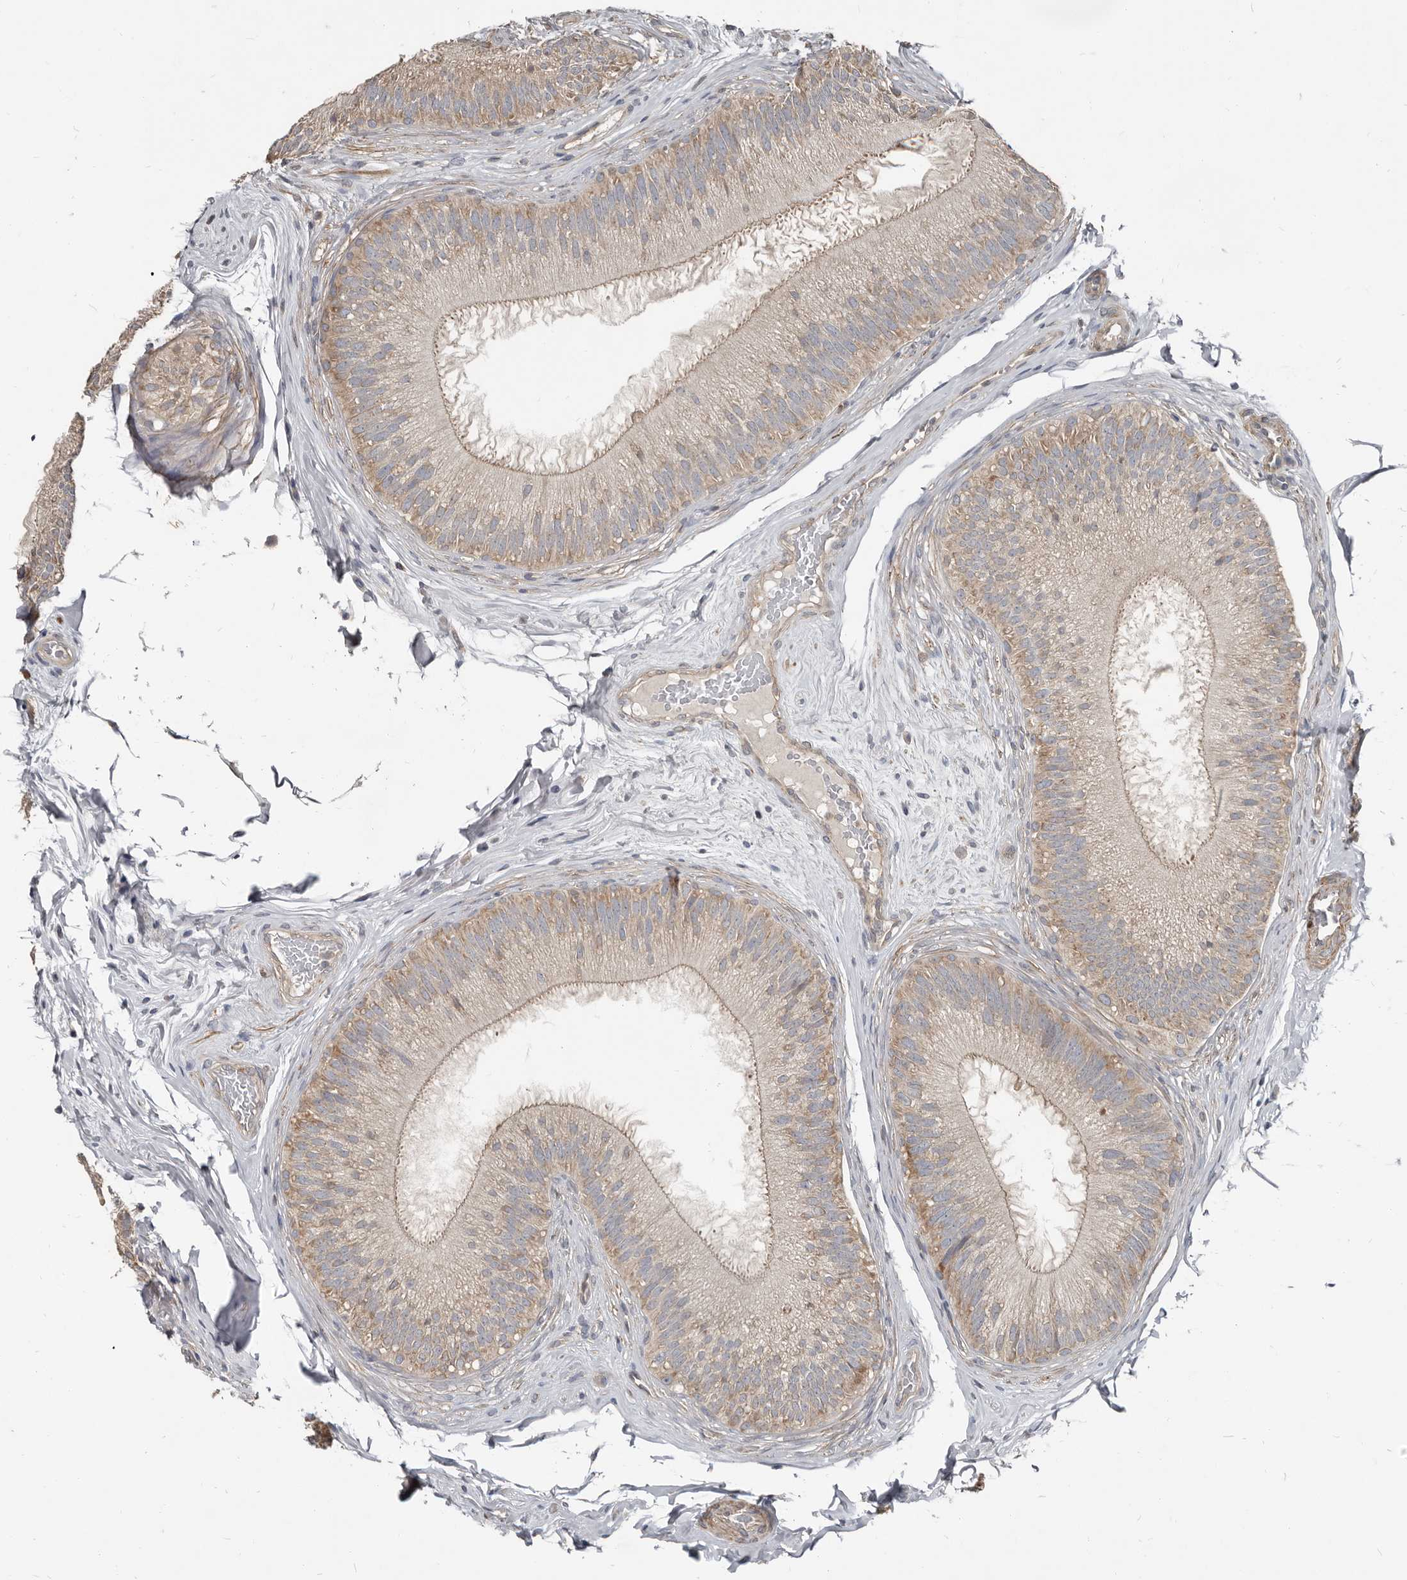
{"staining": {"intensity": "weak", "quantity": "25%-75%", "location": "cytoplasmic/membranous"}, "tissue": "epididymis", "cell_type": "Glandular cells", "image_type": "normal", "snomed": [{"axis": "morphology", "description": "Normal tissue, NOS"}, {"axis": "topography", "description": "Epididymis"}], "caption": "IHC of unremarkable human epididymis shows low levels of weak cytoplasmic/membranous expression in about 25%-75% of glandular cells.", "gene": "AKNAD1", "patient": {"sex": "male", "age": 45}}